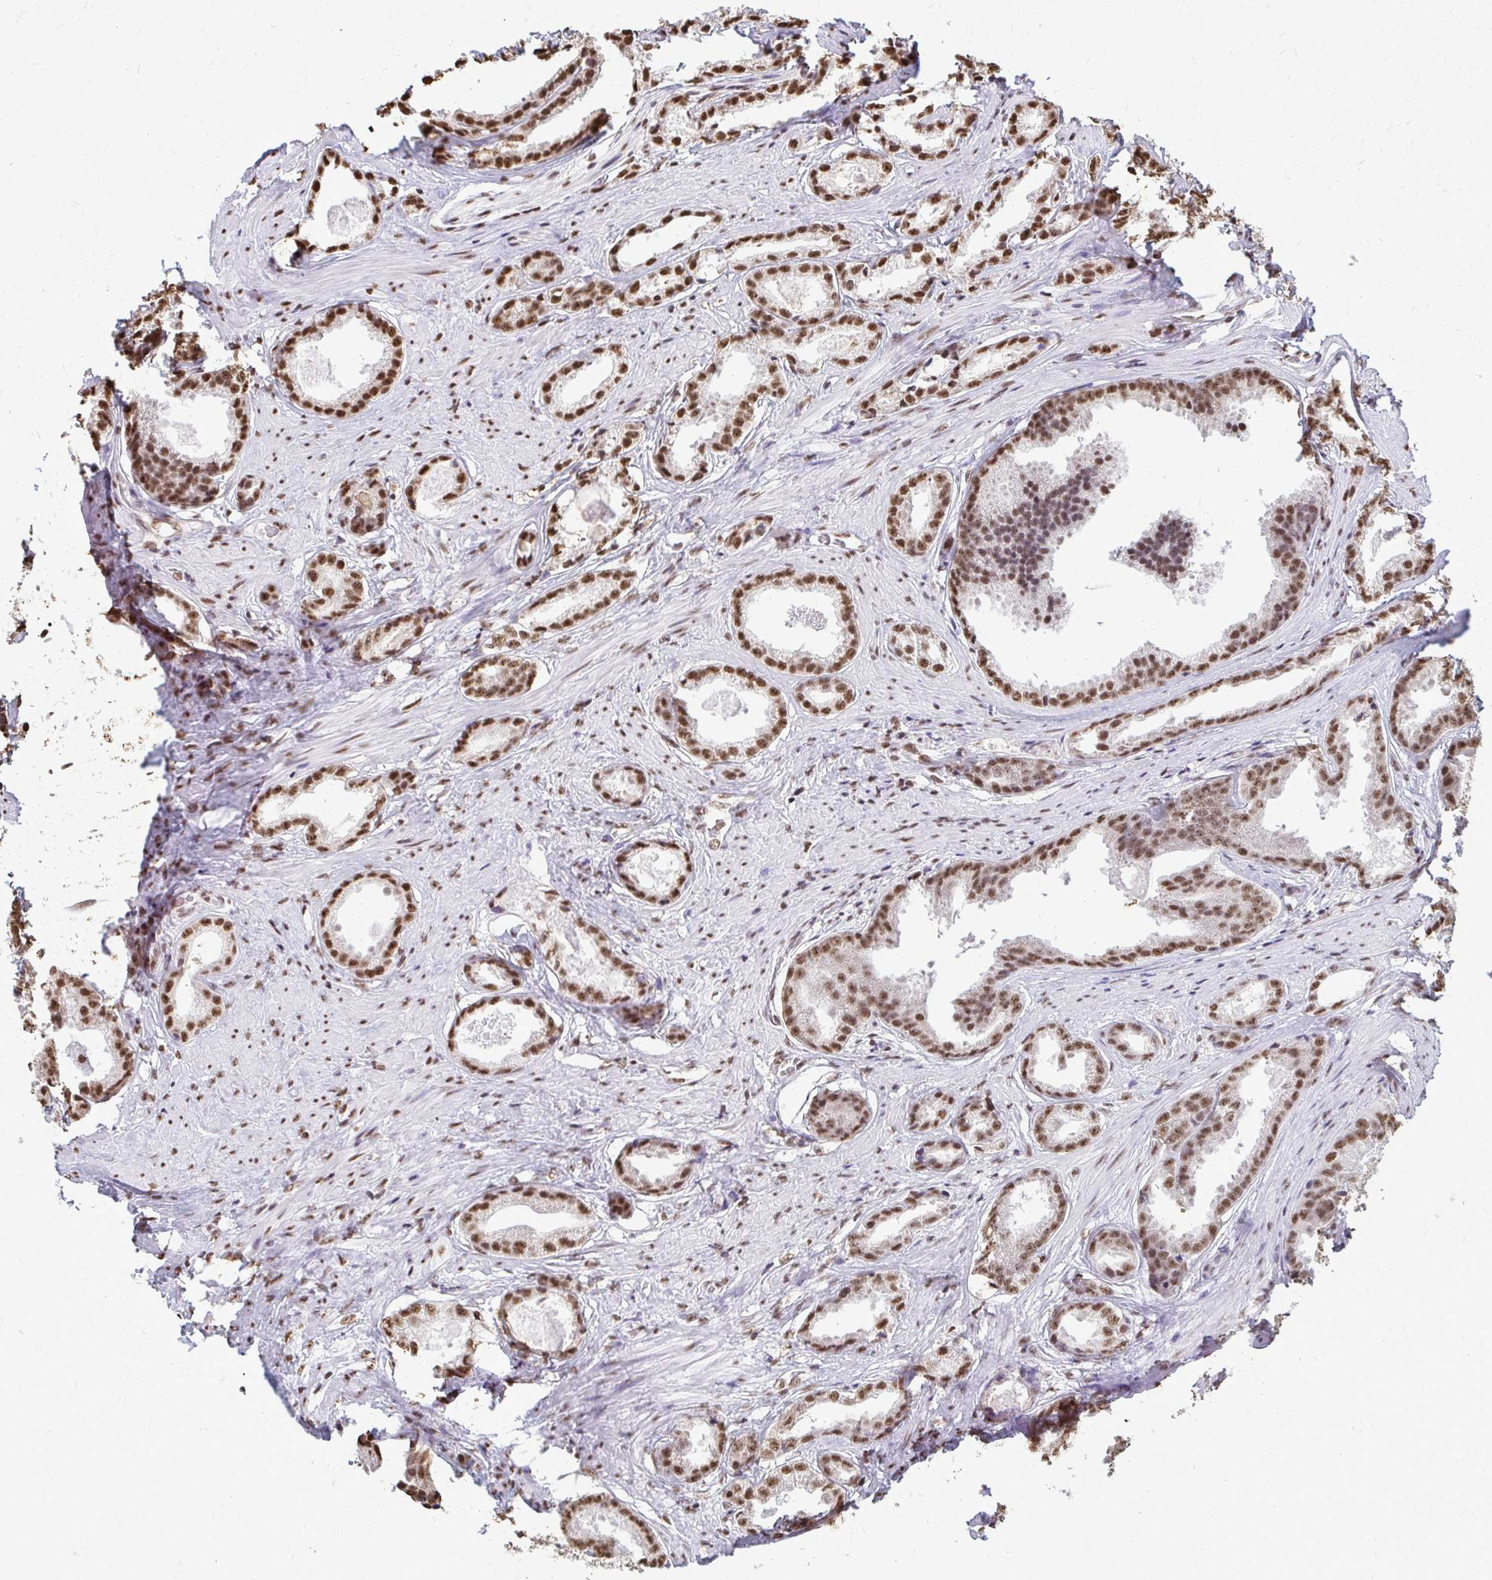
{"staining": {"intensity": "moderate", "quantity": ">75%", "location": "nuclear"}, "tissue": "prostate cancer", "cell_type": "Tumor cells", "image_type": "cancer", "snomed": [{"axis": "morphology", "description": "Adenocarcinoma, Low grade"}, {"axis": "topography", "description": "Prostate"}], "caption": "Immunohistochemistry (IHC) histopathology image of neoplastic tissue: human prostate adenocarcinoma (low-grade) stained using IHC displays medium levels of moderate protein expression localized specifically in the nuclear of tumor cells, appearing as a nuclear brown color.", "gene": "SNRPA", "patient": {"sex": "male", "age": 65}}